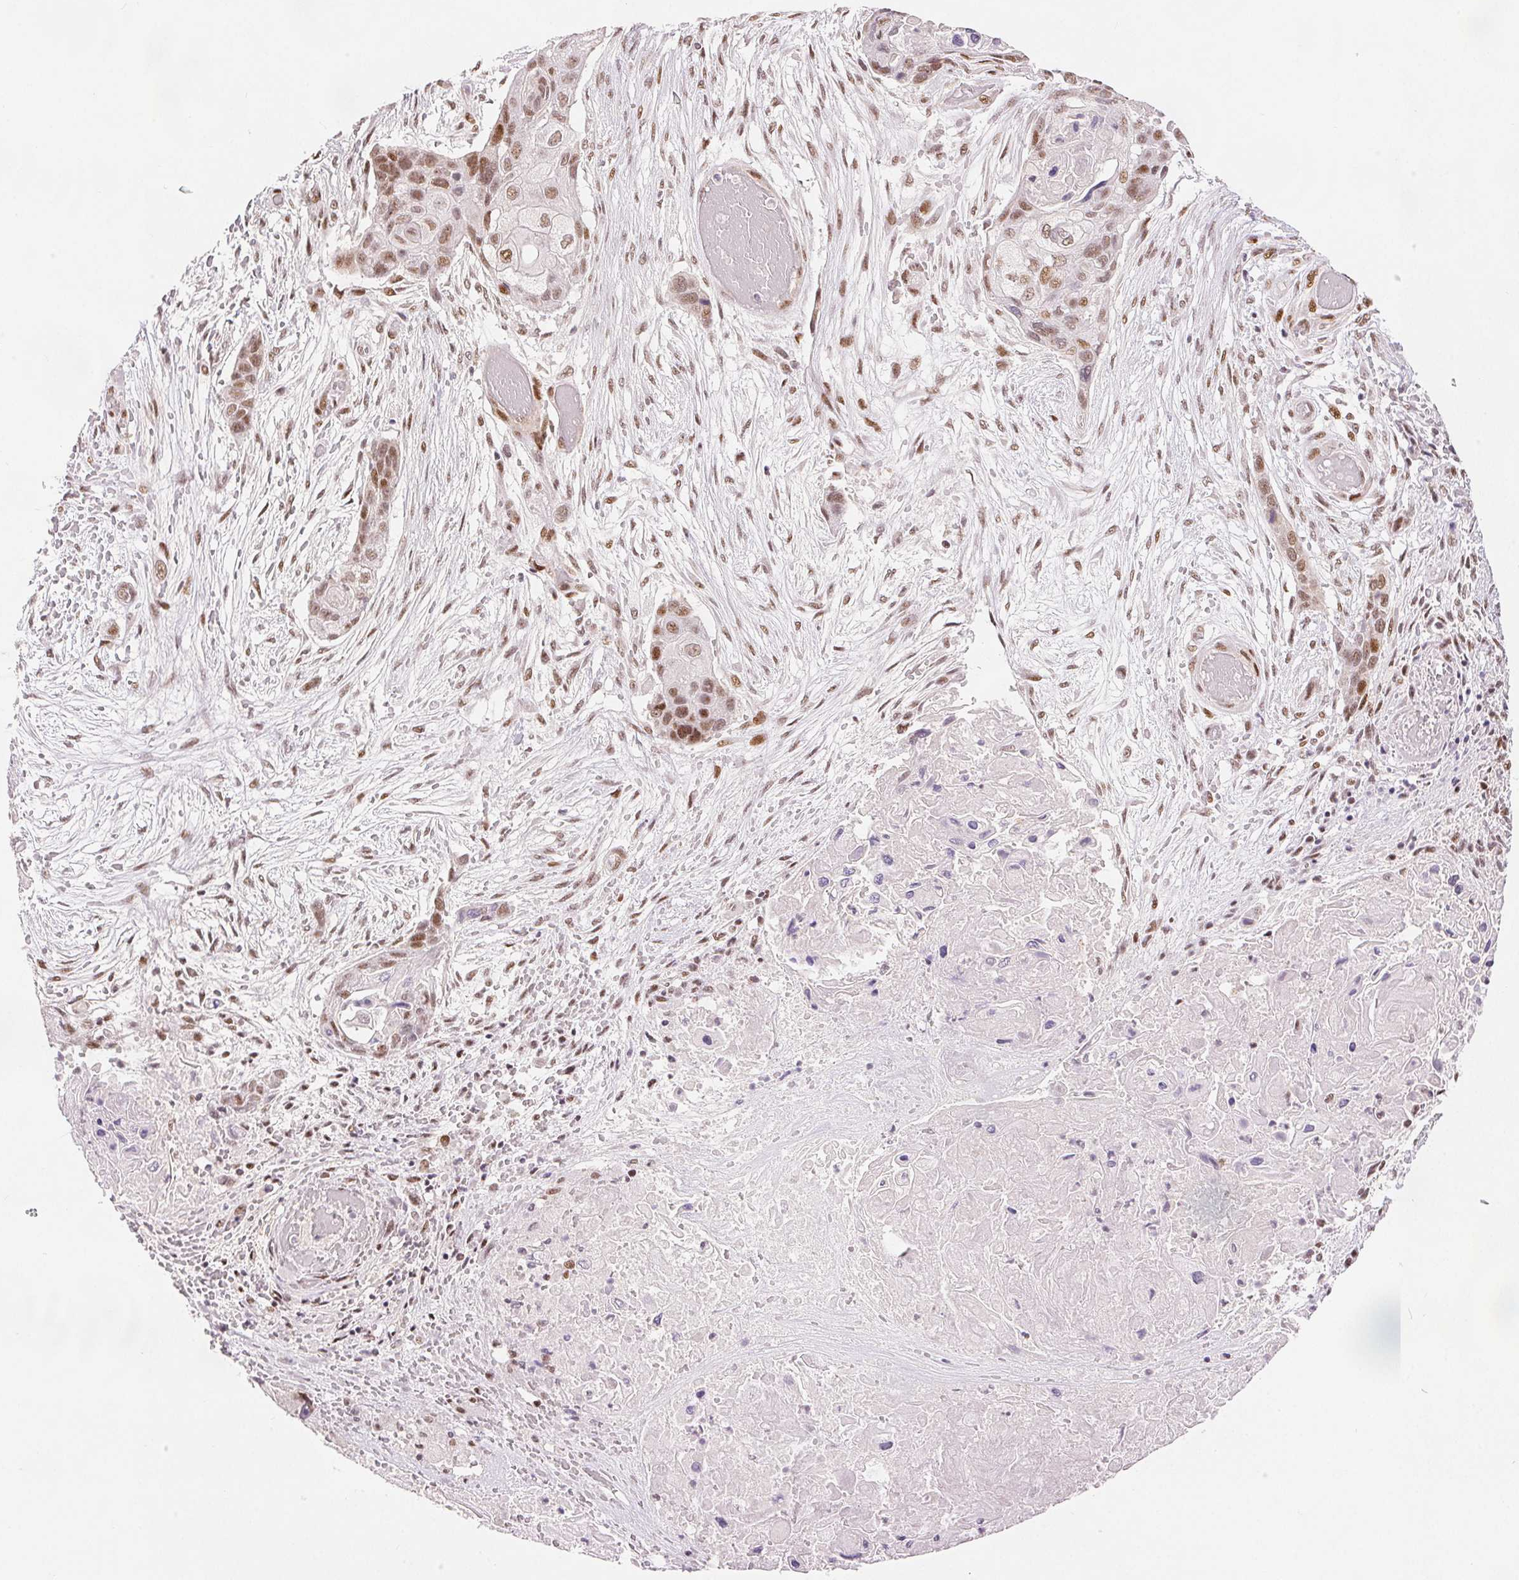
{"staining": {"intensity": "moderate", "quantity": ">75%", "location": "nuclear"}, "tissue": "lung cancer", "cell_type": "Tumor cells", "image_type": "cancer", "snomed": [{"axis": "morphology", "description": "Squamous cell carcinoma, NOS"}, {"axis": "topography", "description": "Lung"}], "caption": "Immunohistochemical staining of human lung cancer reveals medium levels of moderate nuclear staining in approximately >75% of tumor cells.", "gene": "ZNF703", "patient": {"sex": "male", "age": 69}}